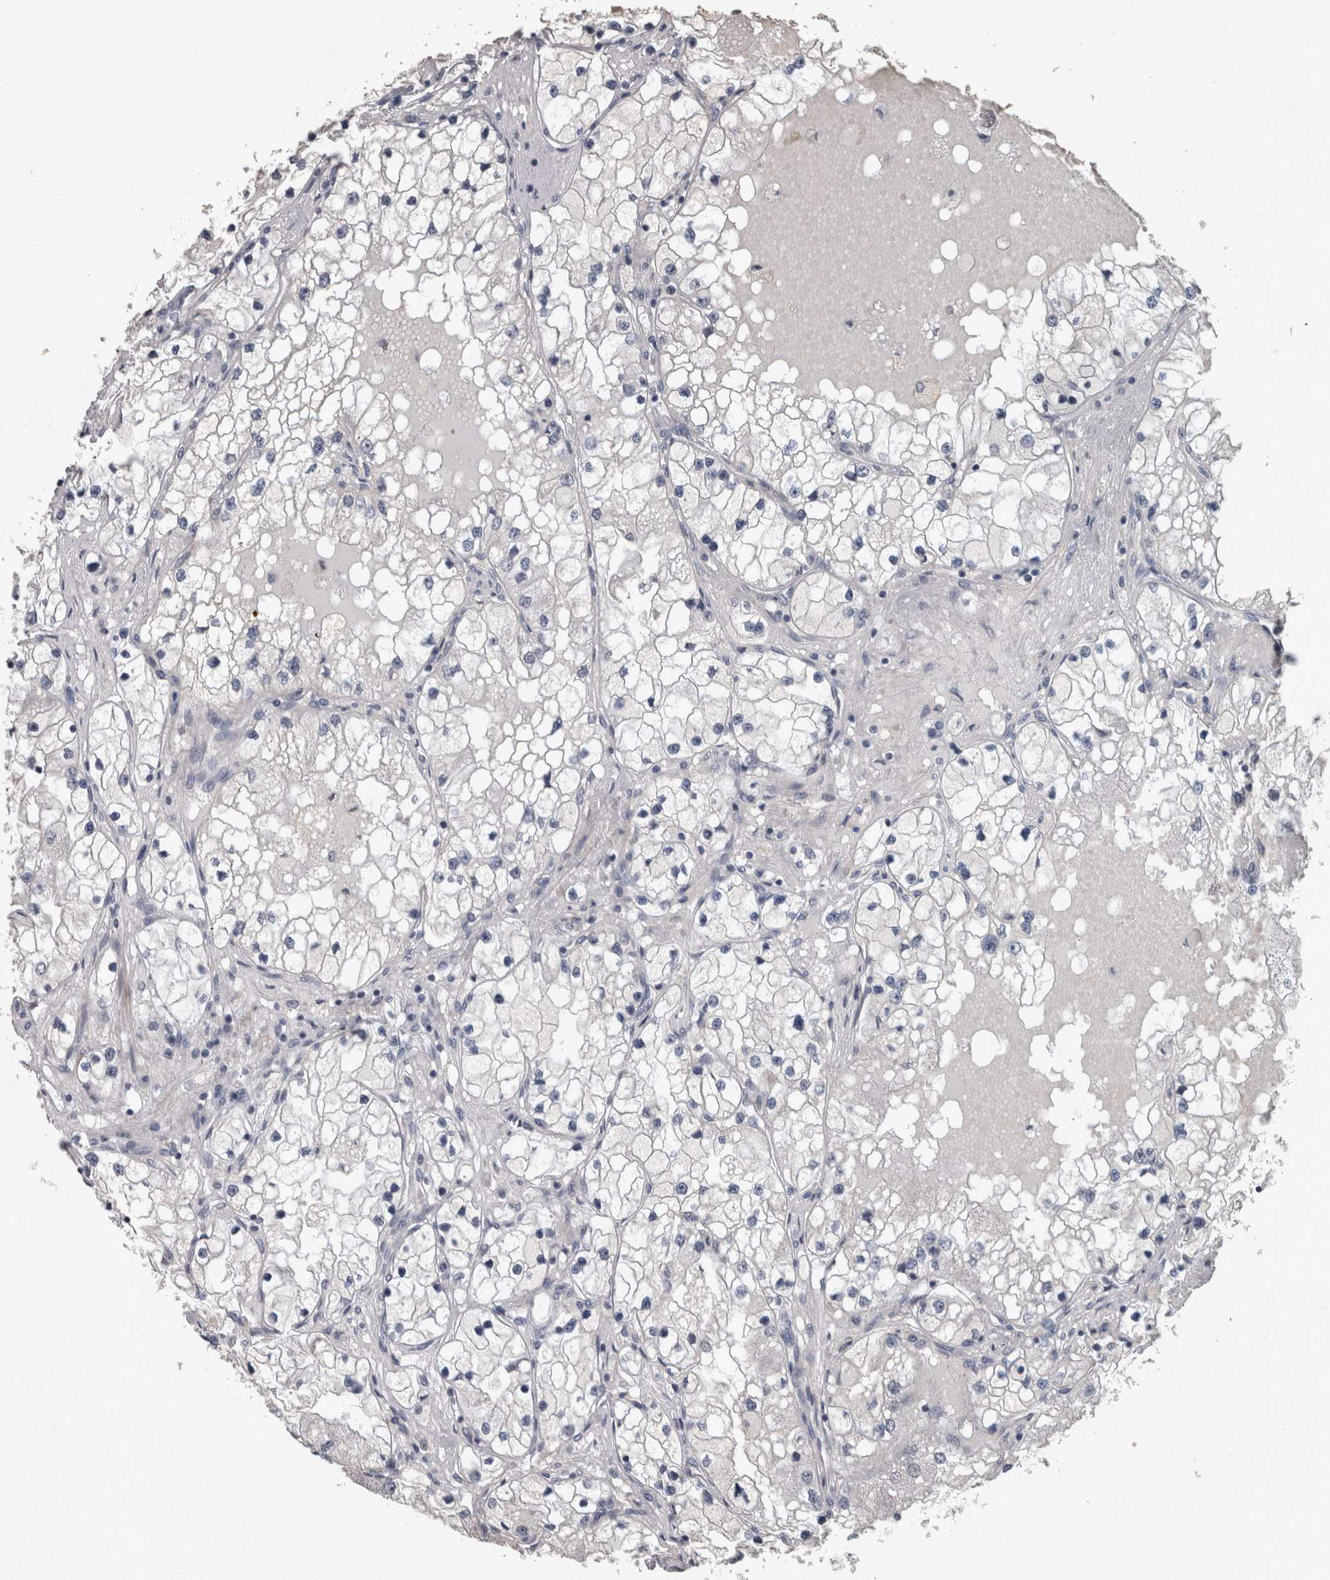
{"staining": {"intensity": "negative", "quantity": "none", "location": "none"}, "tissue": "renal cancer", "cell_type": "Tumor cells", "image_type": "cancer", "snomed": [{"axis": "morphology", "description": "Adenocarcinoma, NOS"}, {"axis": "topography", "description": "Kidney"}], "caption": "This image is of adenocarcinoma (renal) stained with IHC to label a protein in brown with the nuclei are counter-stained blue. There is no positivity in tumor cells.", "gene": "EFEMP2", "patient": {"sex": "male", "age": 68}}